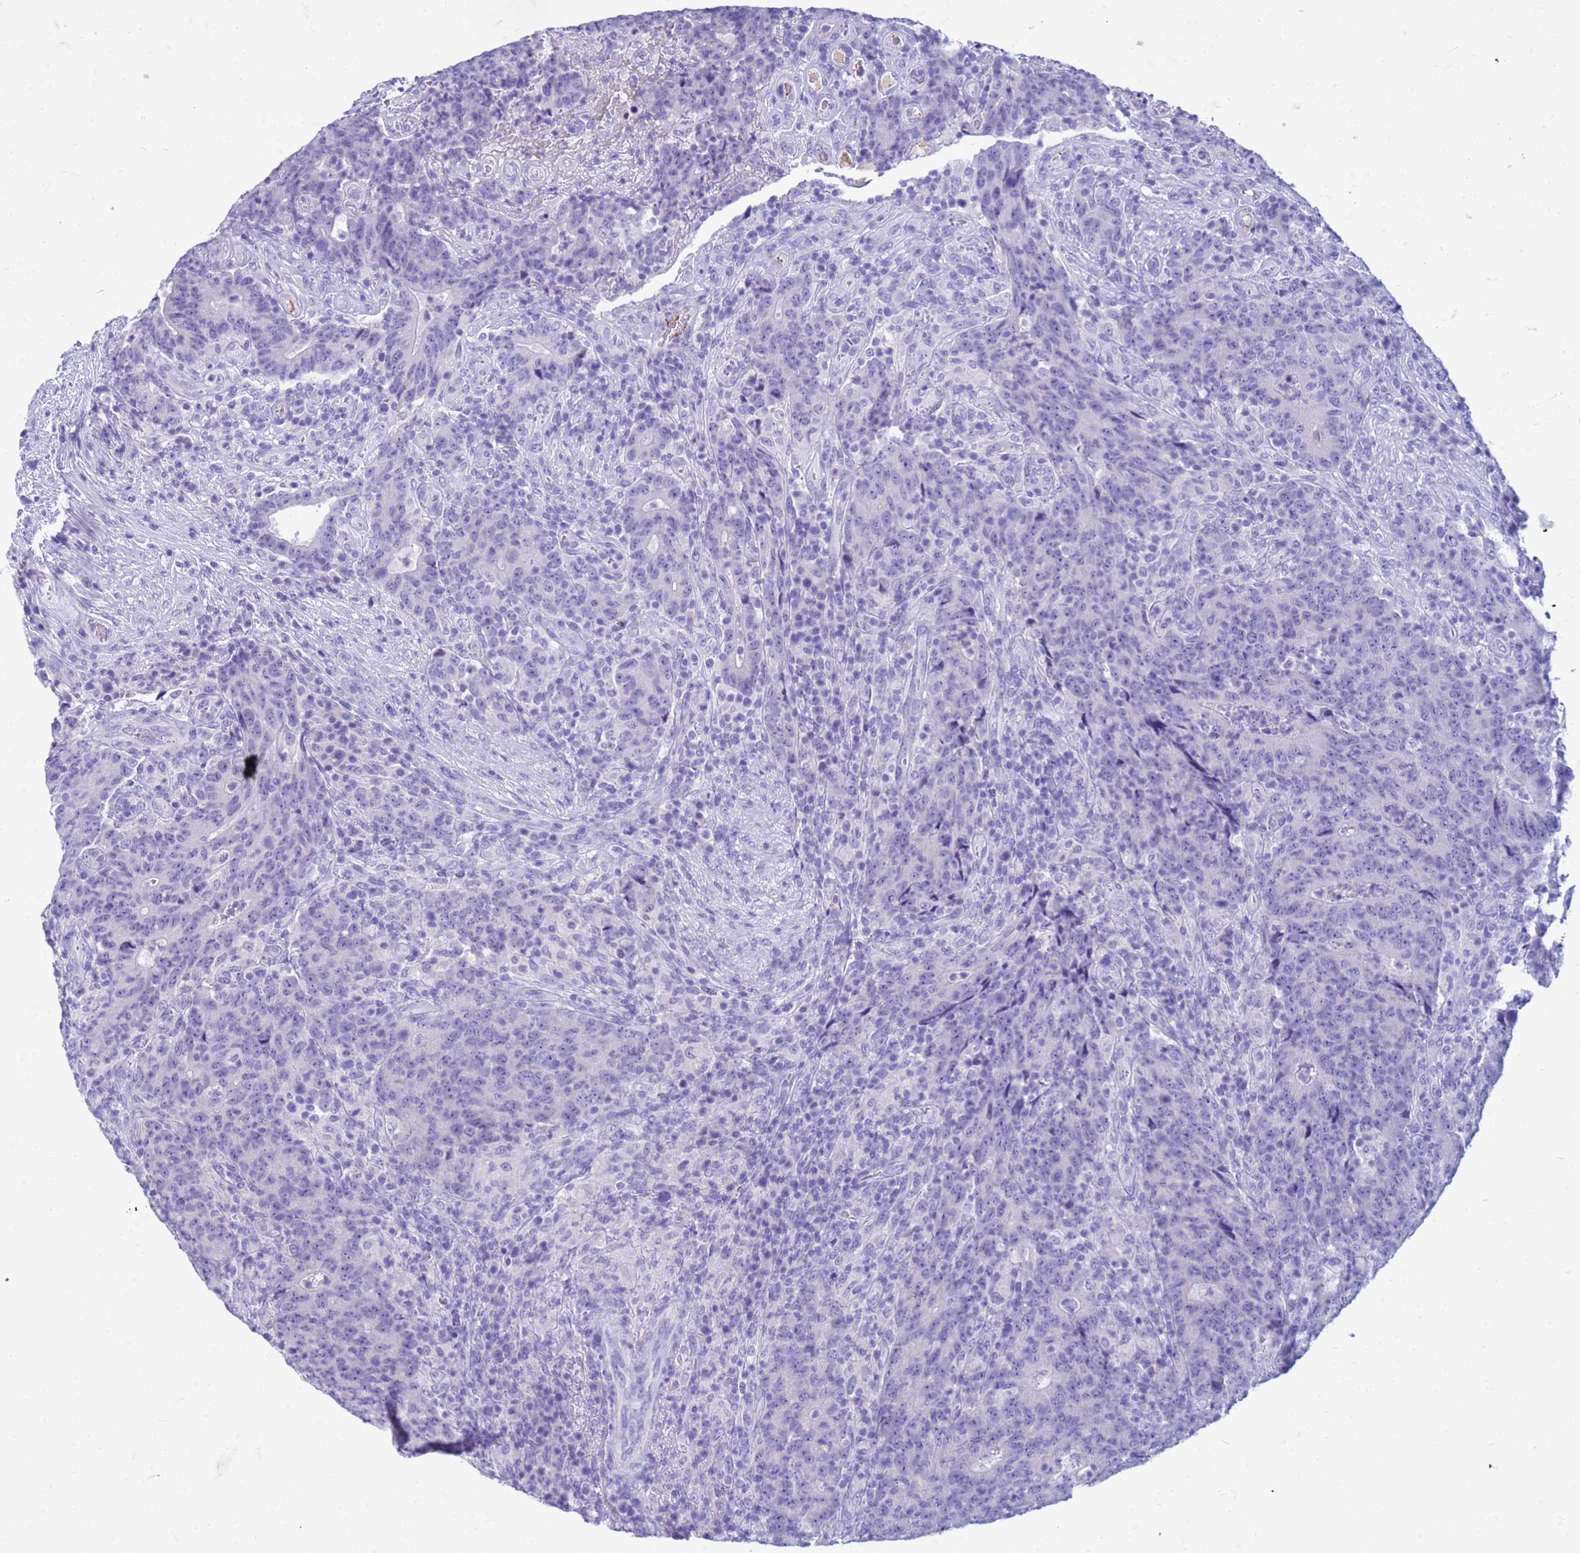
{"staining": {"intensity": "negative", "quantity": "none", "location": "none"}, "tissue": "colorectal cancer", "cell_type": "Tumor cells", "image_type": "cancer", "snomed": [{"axis": "morphology", "description": "Adenocarcinoma, NOS"}, {"axis": "topography", "description": "Colon"}], "caption": "This histopathology image is of colorectal cancer (adenocarcinoma) stained with IHC to label a protein in brown with the nuclei are counter-stained blue. There is no expression in tumor cells.", "gene": "CFAP100", "patient": {"sex": "female", "age": 75}}